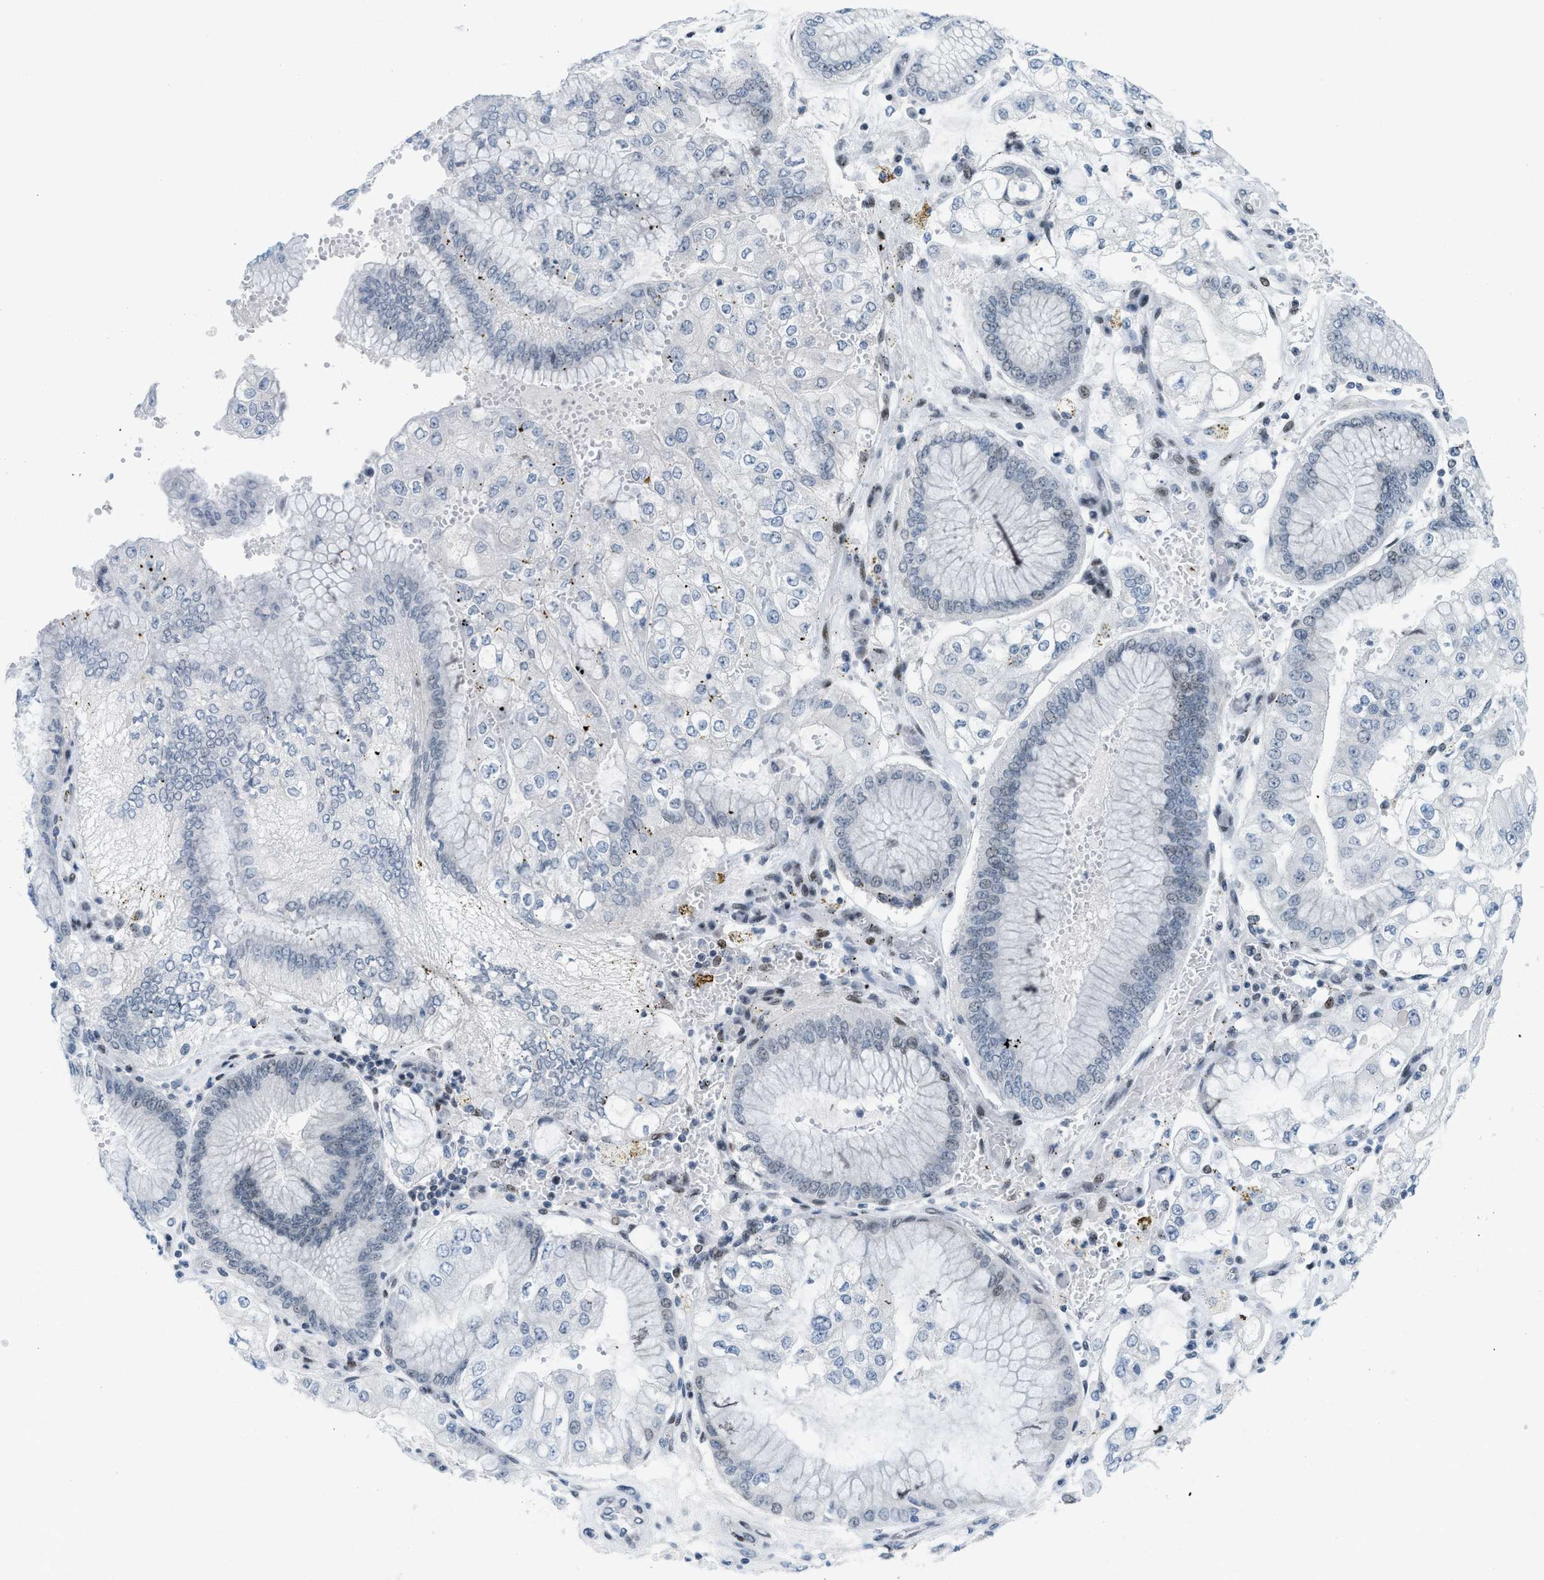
{"staining": {"intensity": "negative", "quantity": "none", "location": "none"}, "tissue": "stomach cancer", "cell_type": "Tumor cells", "image_type": "cancer", "snomed": [{"axis": "morphology", "description": "Adenocarcinoma, NOS"}, {"axis": "topography", "description": "Stomach"}], "caption": "IHC micrograph of human stomach cancer (adenocarcinoma) stained for a protein (brown), which reveals no positivity in tumor cells.", "gene": "PBX1", "patient": {"sex": "male", "age": 76}}